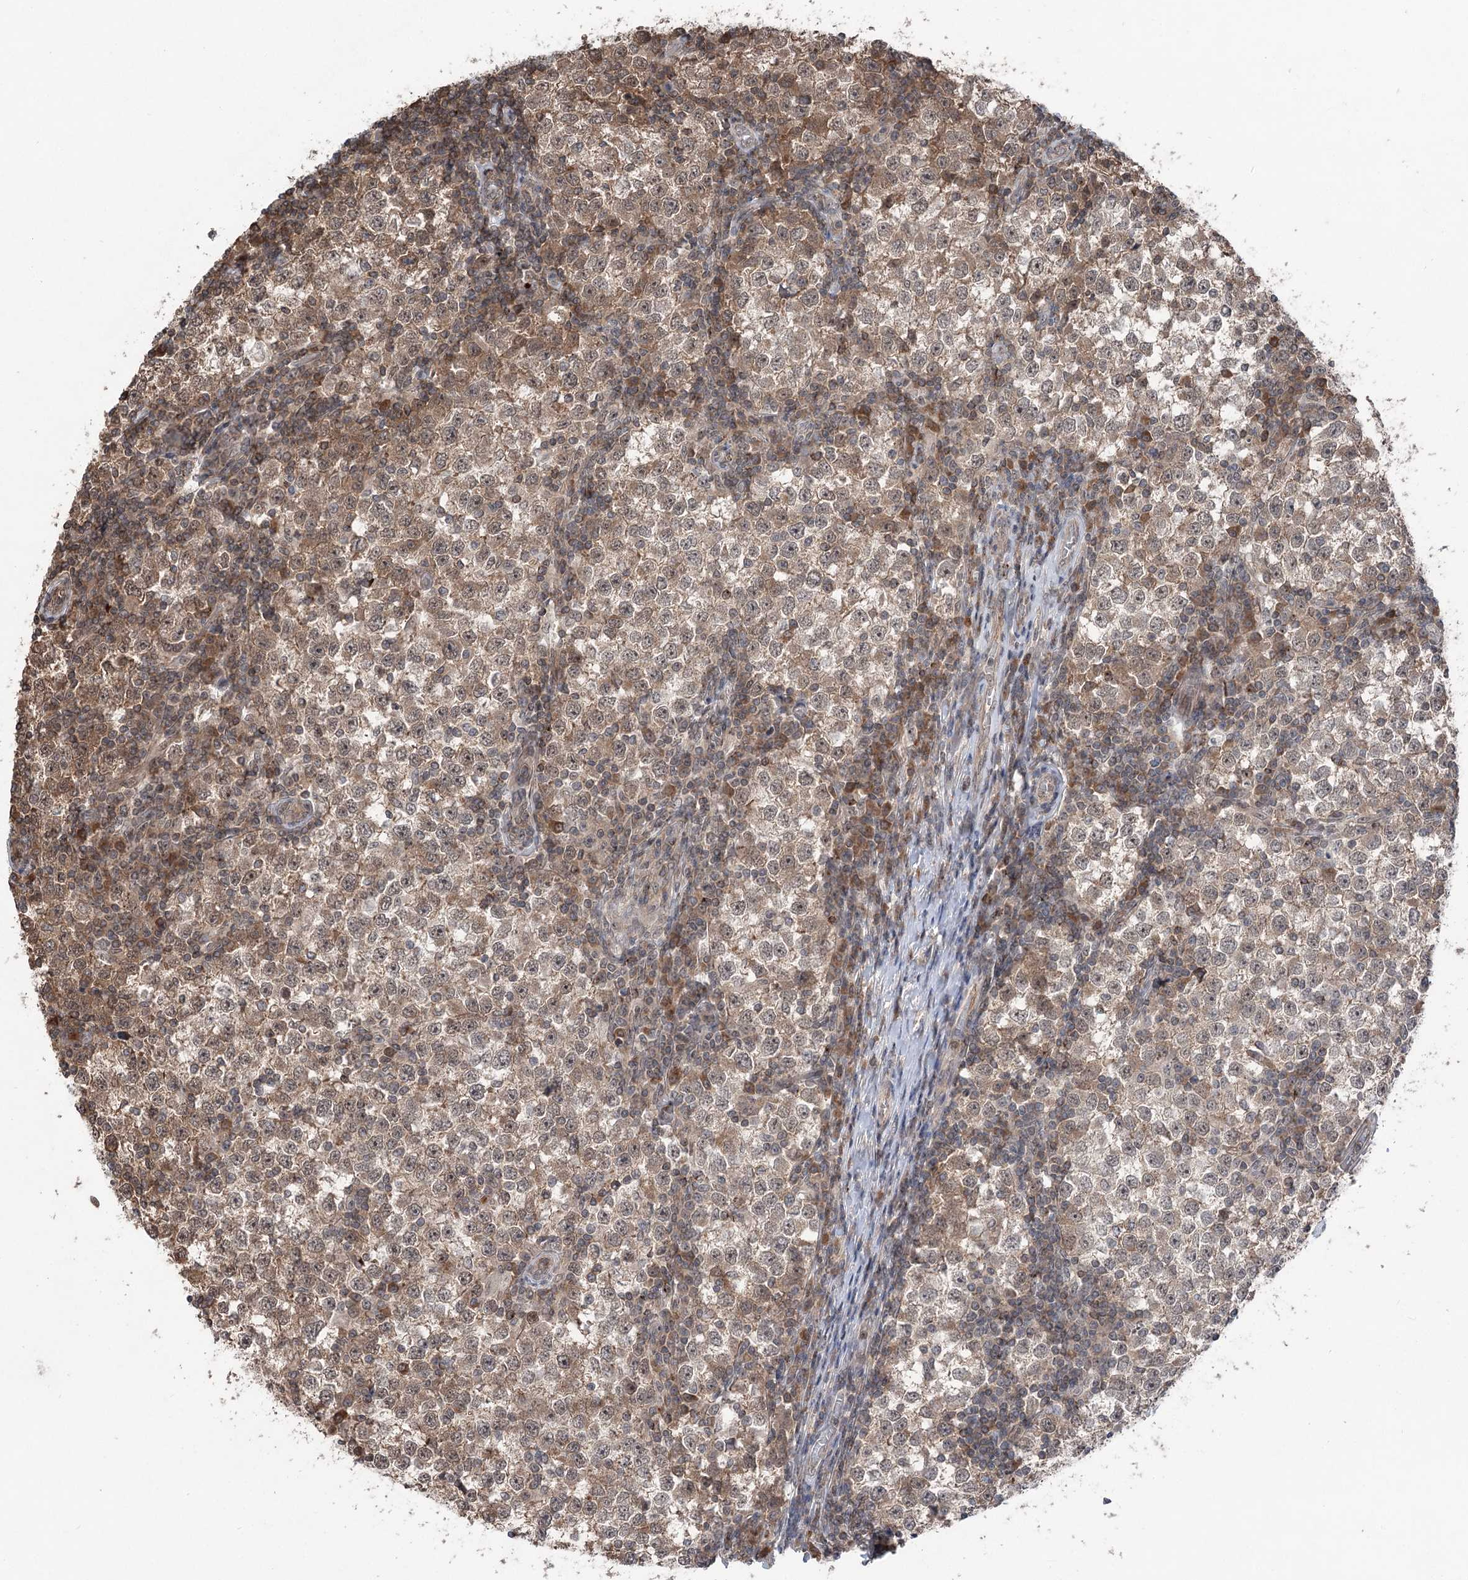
{"staining": {"intensity": "moderate", "quantity": ">75%", "location": "cytoplasmic/membranous,nuclear"}, "tissue": "testis cancer", "cell_type": "Tumor cells", "image_type": "cancer", "snomed": [{"axis": "morphology", "description": "Seminoma, NOS"}, {"axis": "topography", "description": "Testis"}], "caption": "A medium amount of moderate cytoplasmic/membranous and nuclear staining is seen in about >75% of tumor cells in testis cancer tissue. Using DAB (3,3'-diaminobenzidine) (brown) and hematoxylin (blue) stains, captured at high magnification using brightfield microscopy.", "gene": "CCSER2", "patient": {"sex": "male", "age": 65}}